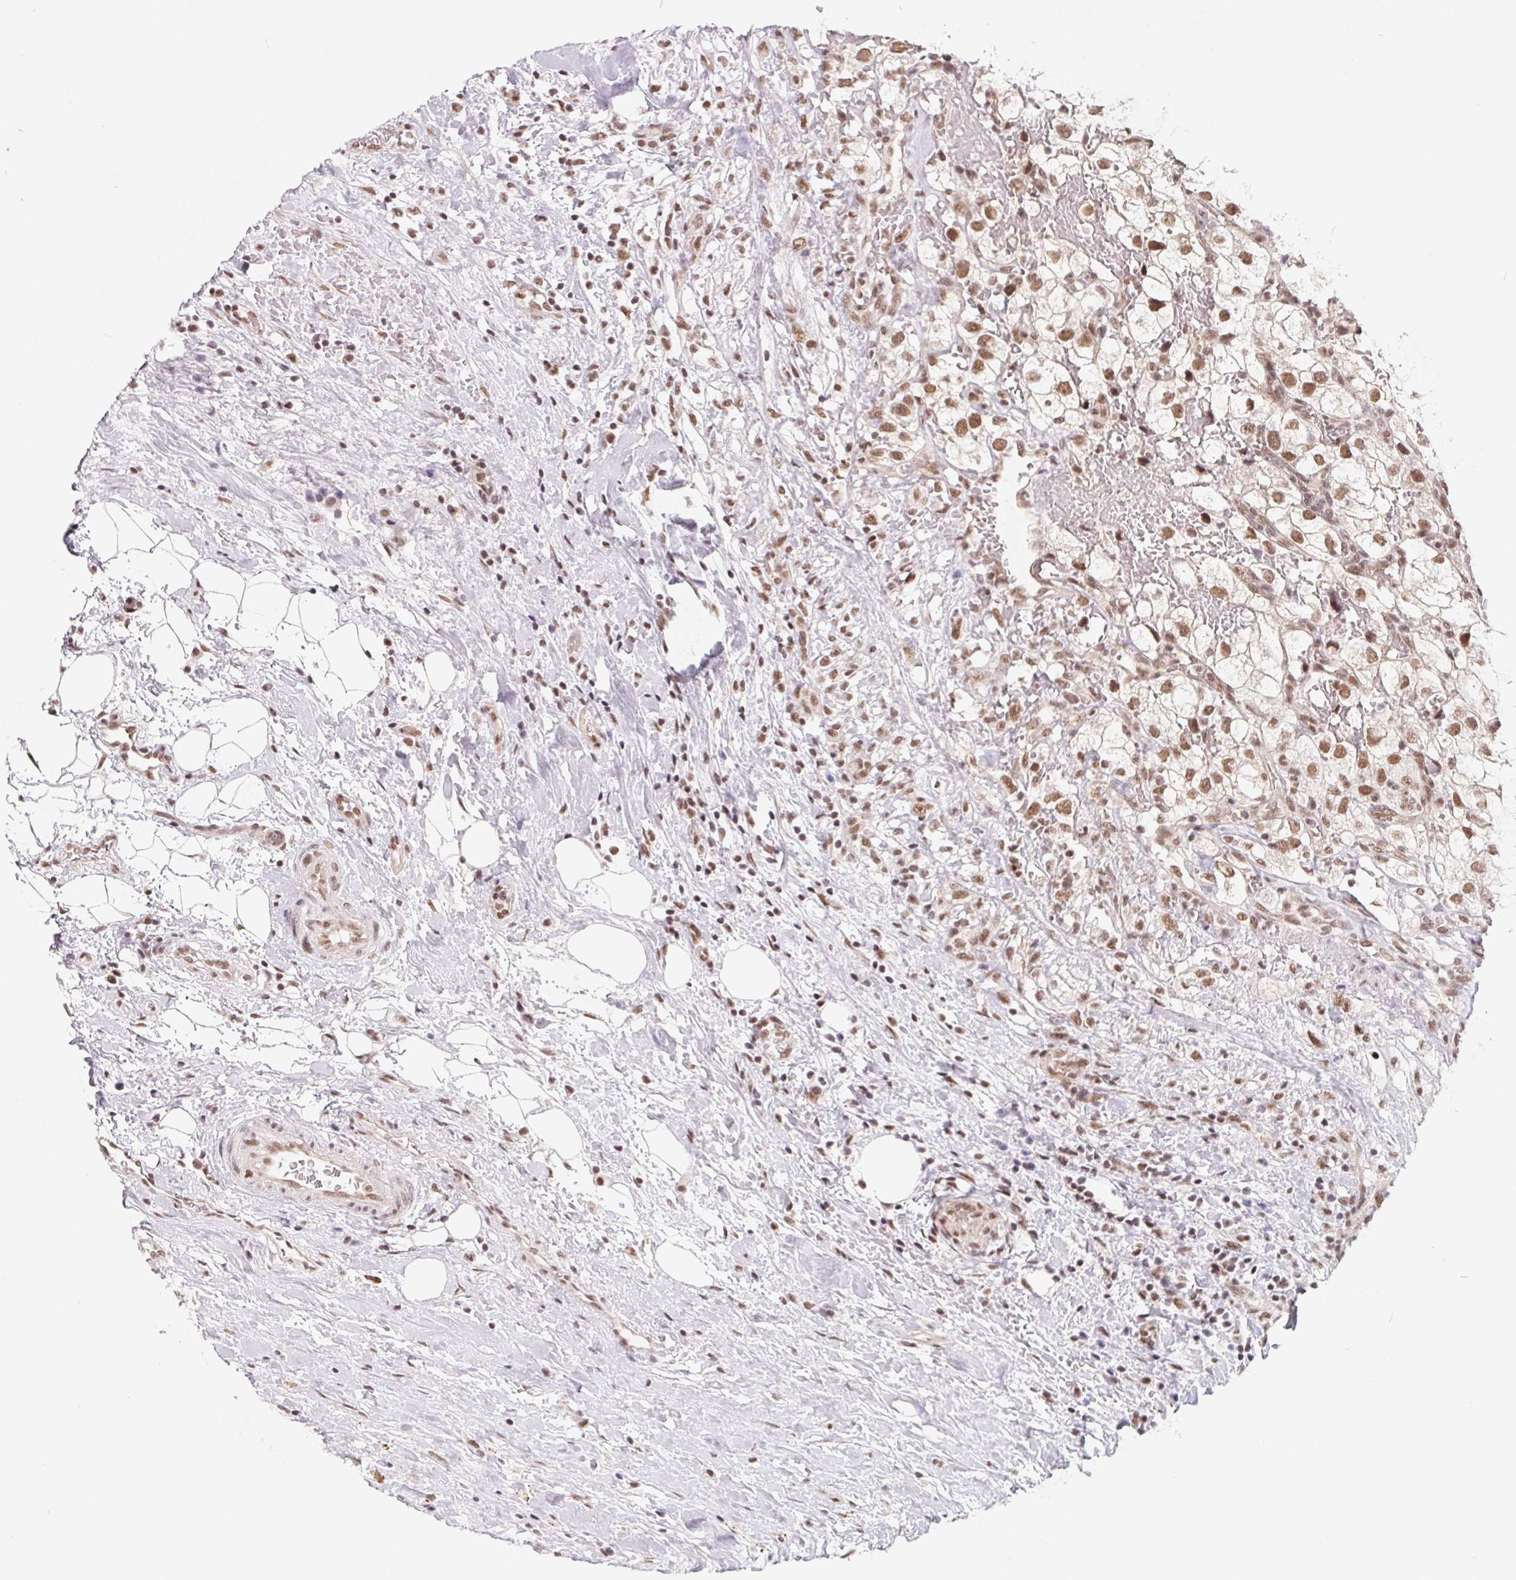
{"staining": {"intensity": "moderate", "quantity": ">75%", "location": "nuclear"}, "tissue": "renal cancer", "cell_type": "Tumor cells", "image_type": "cancer", "snomed": [{"axis": "morphology", "description": "Adenocarcinoma, NOS"}, {"axis": "topography", "description": "Kidney"}], "caption": "Renal adenocarcinoma stained for a protein (brown) shows moderate nuclear positive staining in about >75% of tumor cells.", "gene": "TCERG1", "patient": {"sex": "male", "age": 59}}